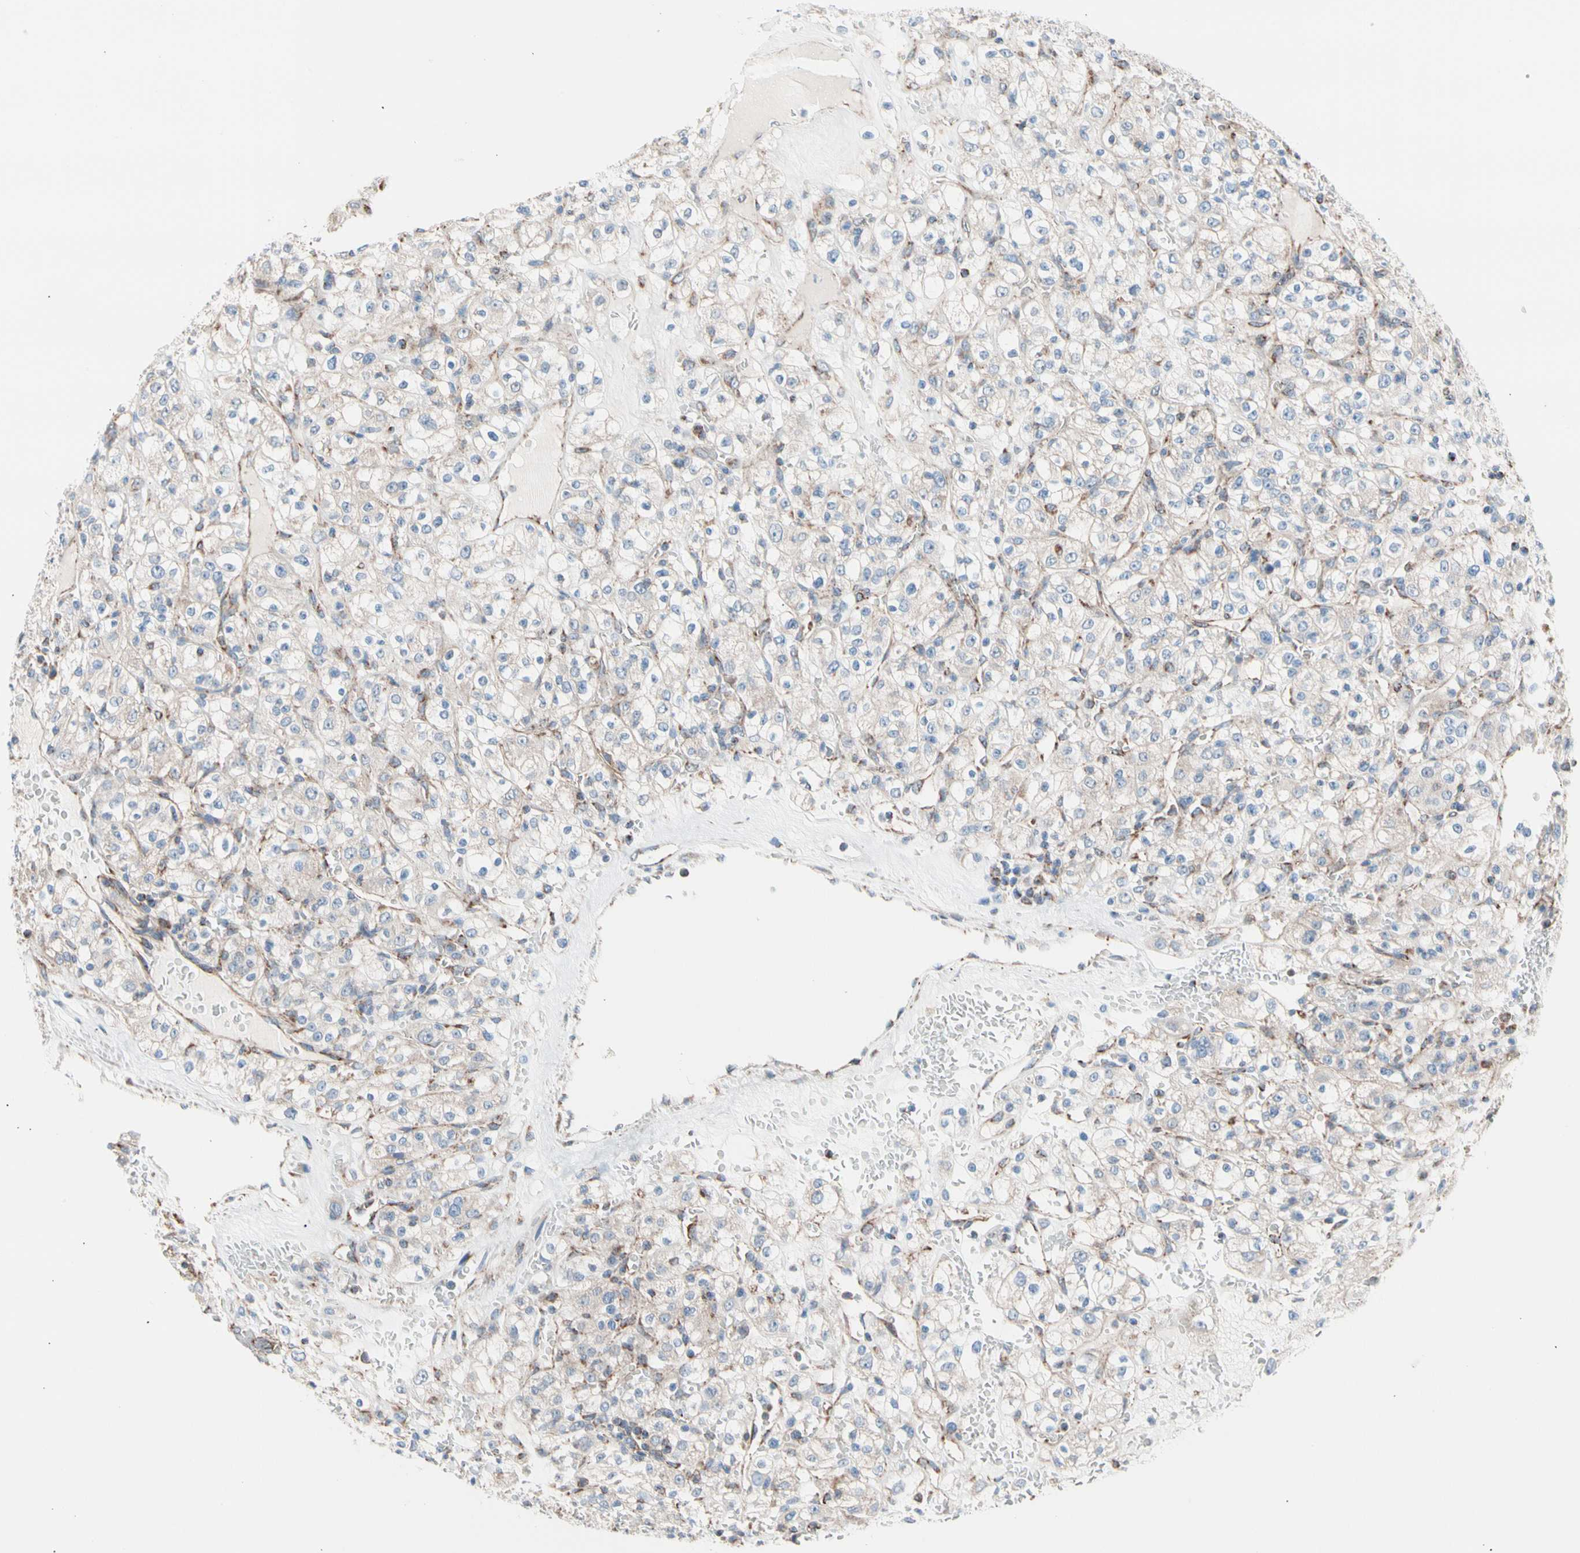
{"staining": {"intensity": "negative", "quantity": "none", "location": "none"}, "tissue": "renal cancer", "cell_type": "Tumor cells", "image_type": "cancer", "snomed": [{"axis": "morphology", "description": "Normal tissue, NOS"}, {"axis": "morphology", "description": "Adenocarcinoma, NOS"}, {"axis": "topography", "description": "Kidney"}], "caption": "Immunohistochemical staining of renal adenocarcinoma exhibits no significant positivity in tumor cells.", "gene": "HK1", "patient": {"sex": "female", "age": 72}}